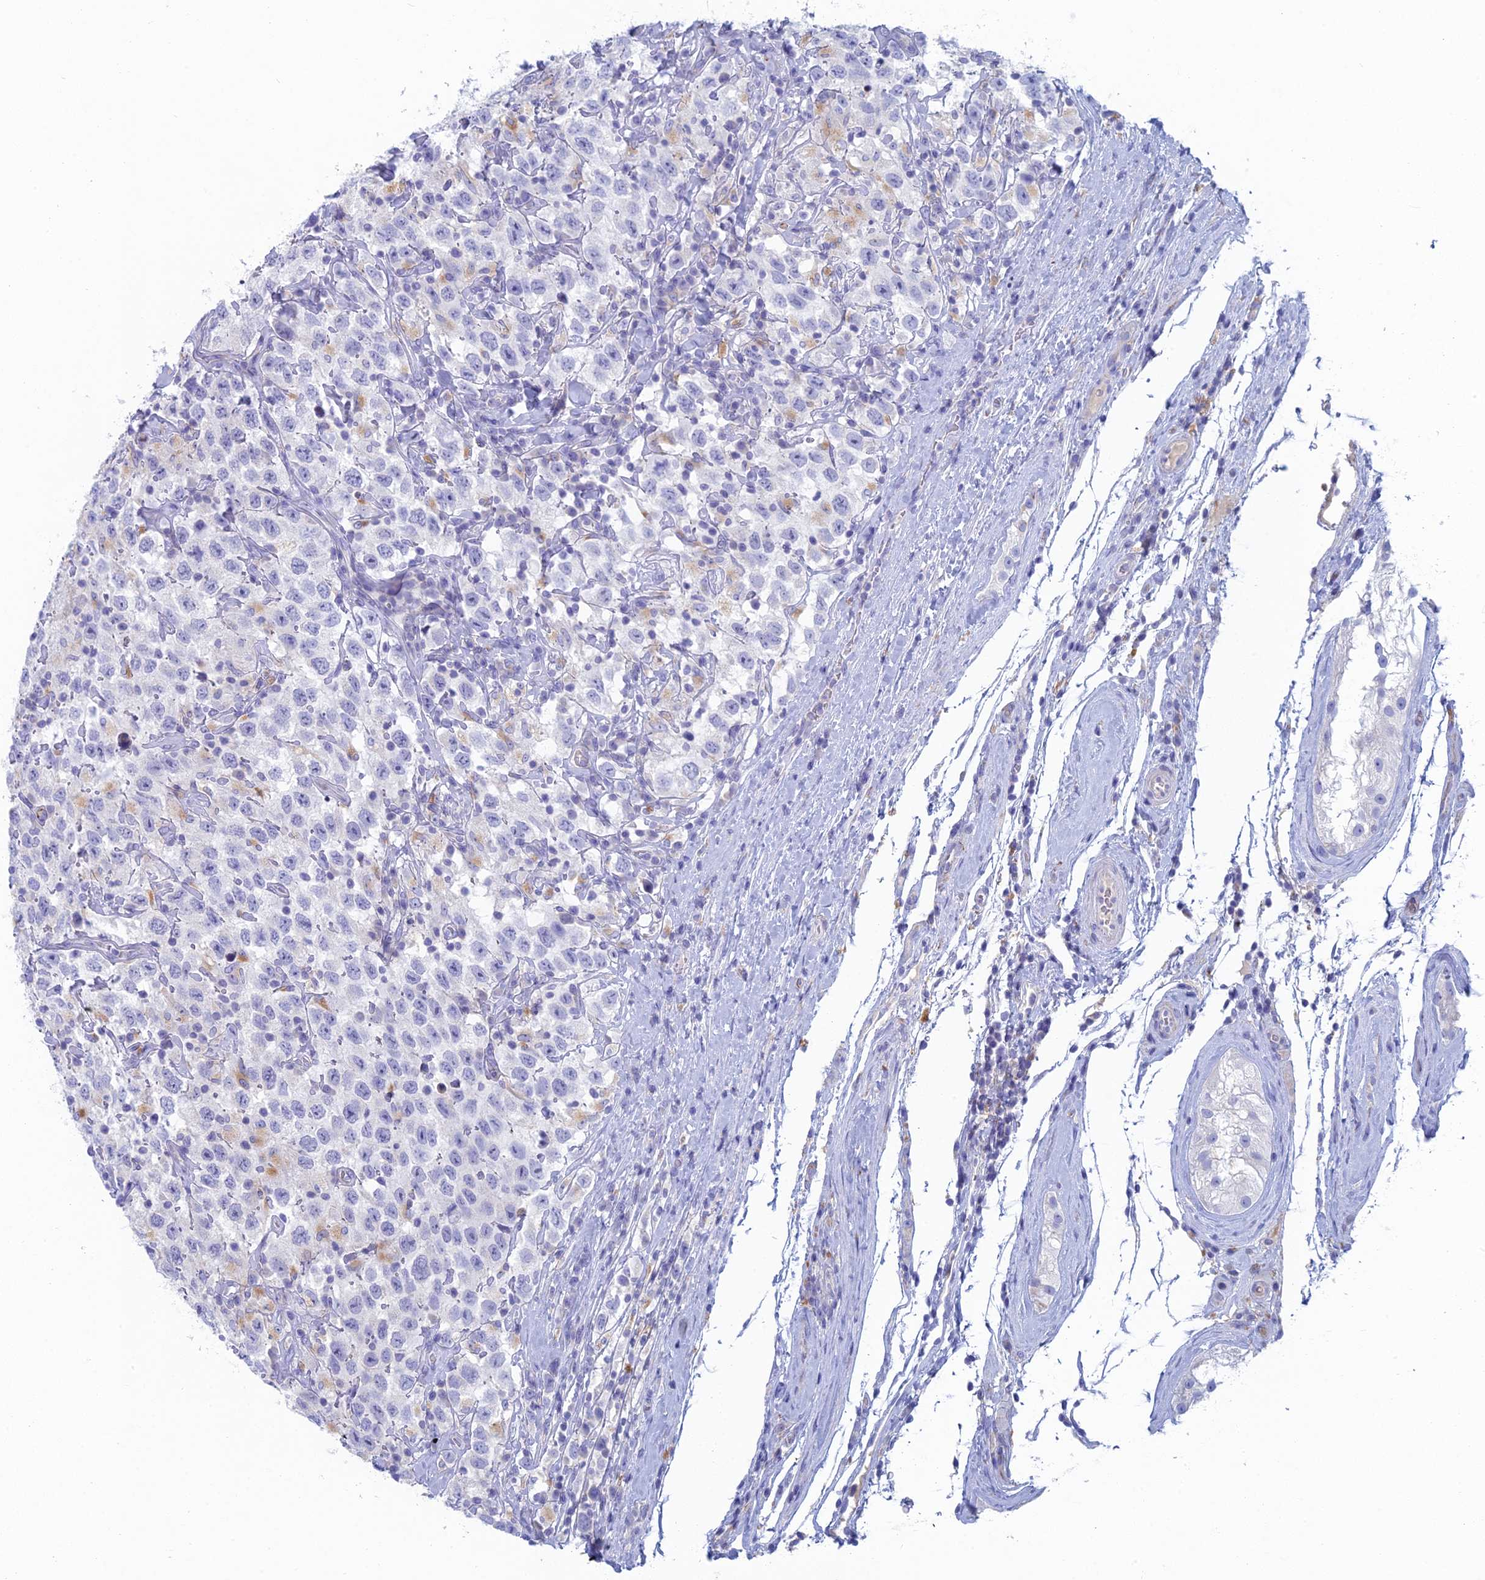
{"staining": {"intensity": "negative", "quantity": "none", "location": "none"}, "tissue": "testis cancer", "cell_type": "Tumor cells", "image_type": "cancer", "snomed": [{"axis": "morphology", "description": "Seminoma, NOS"}, {"axis": "topography", "description": "Testis"}], "caption": "This is an immunohistochemistry photomicrograph of human seminoma (testis). There is no positivity in tumor cells.", "gene": "FERD3L", "patient": {"sex": "male", "age": 41}}